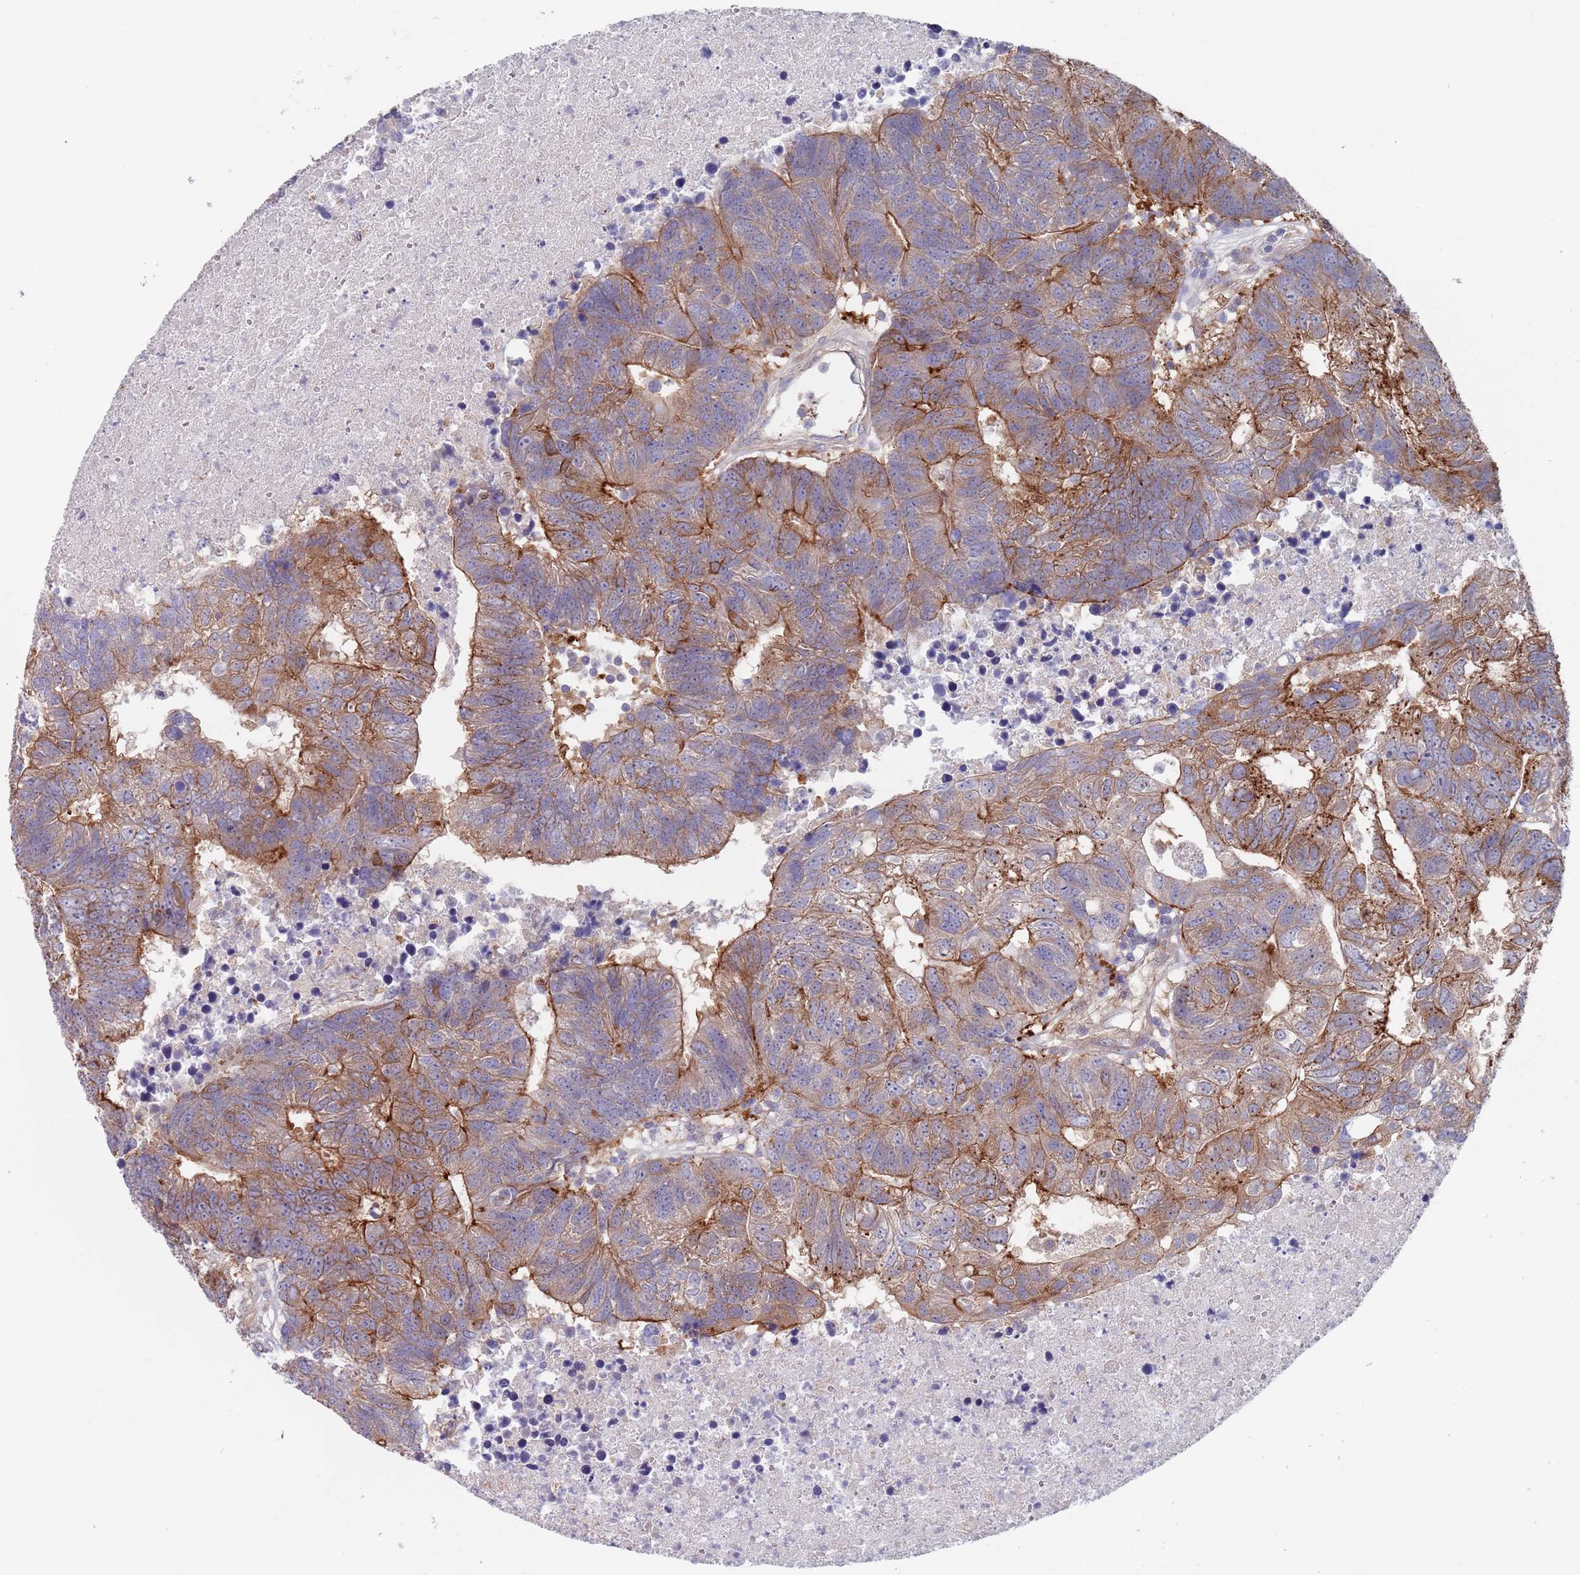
{"staining": {"intensity": "moderate", "quantity": "25%-75%", "location": "cytoplasmic/membranous"}, "tissue": "colorectal cancer", "cell_type": "Tumor cells", "image_type": "cancer", "snomed": [{"axis": "morphology", "description": "Adenocarcinoma, NOS"}, {"axis": "topography", "description": "Colon"}], "caption": "Colorectal adenocarcinoma stained with IHC reveals moderate cytoplasmic/membranous positivity in about 25%-75% of tumor cells. Using DAB (3,3'-diaminobenzidine) (brown) and hematoxylin (blue) stains, captured at high magnification using brightfield microscopy.", "gene": "APPL2", "patient": {"sex": "female", "age": 48}}